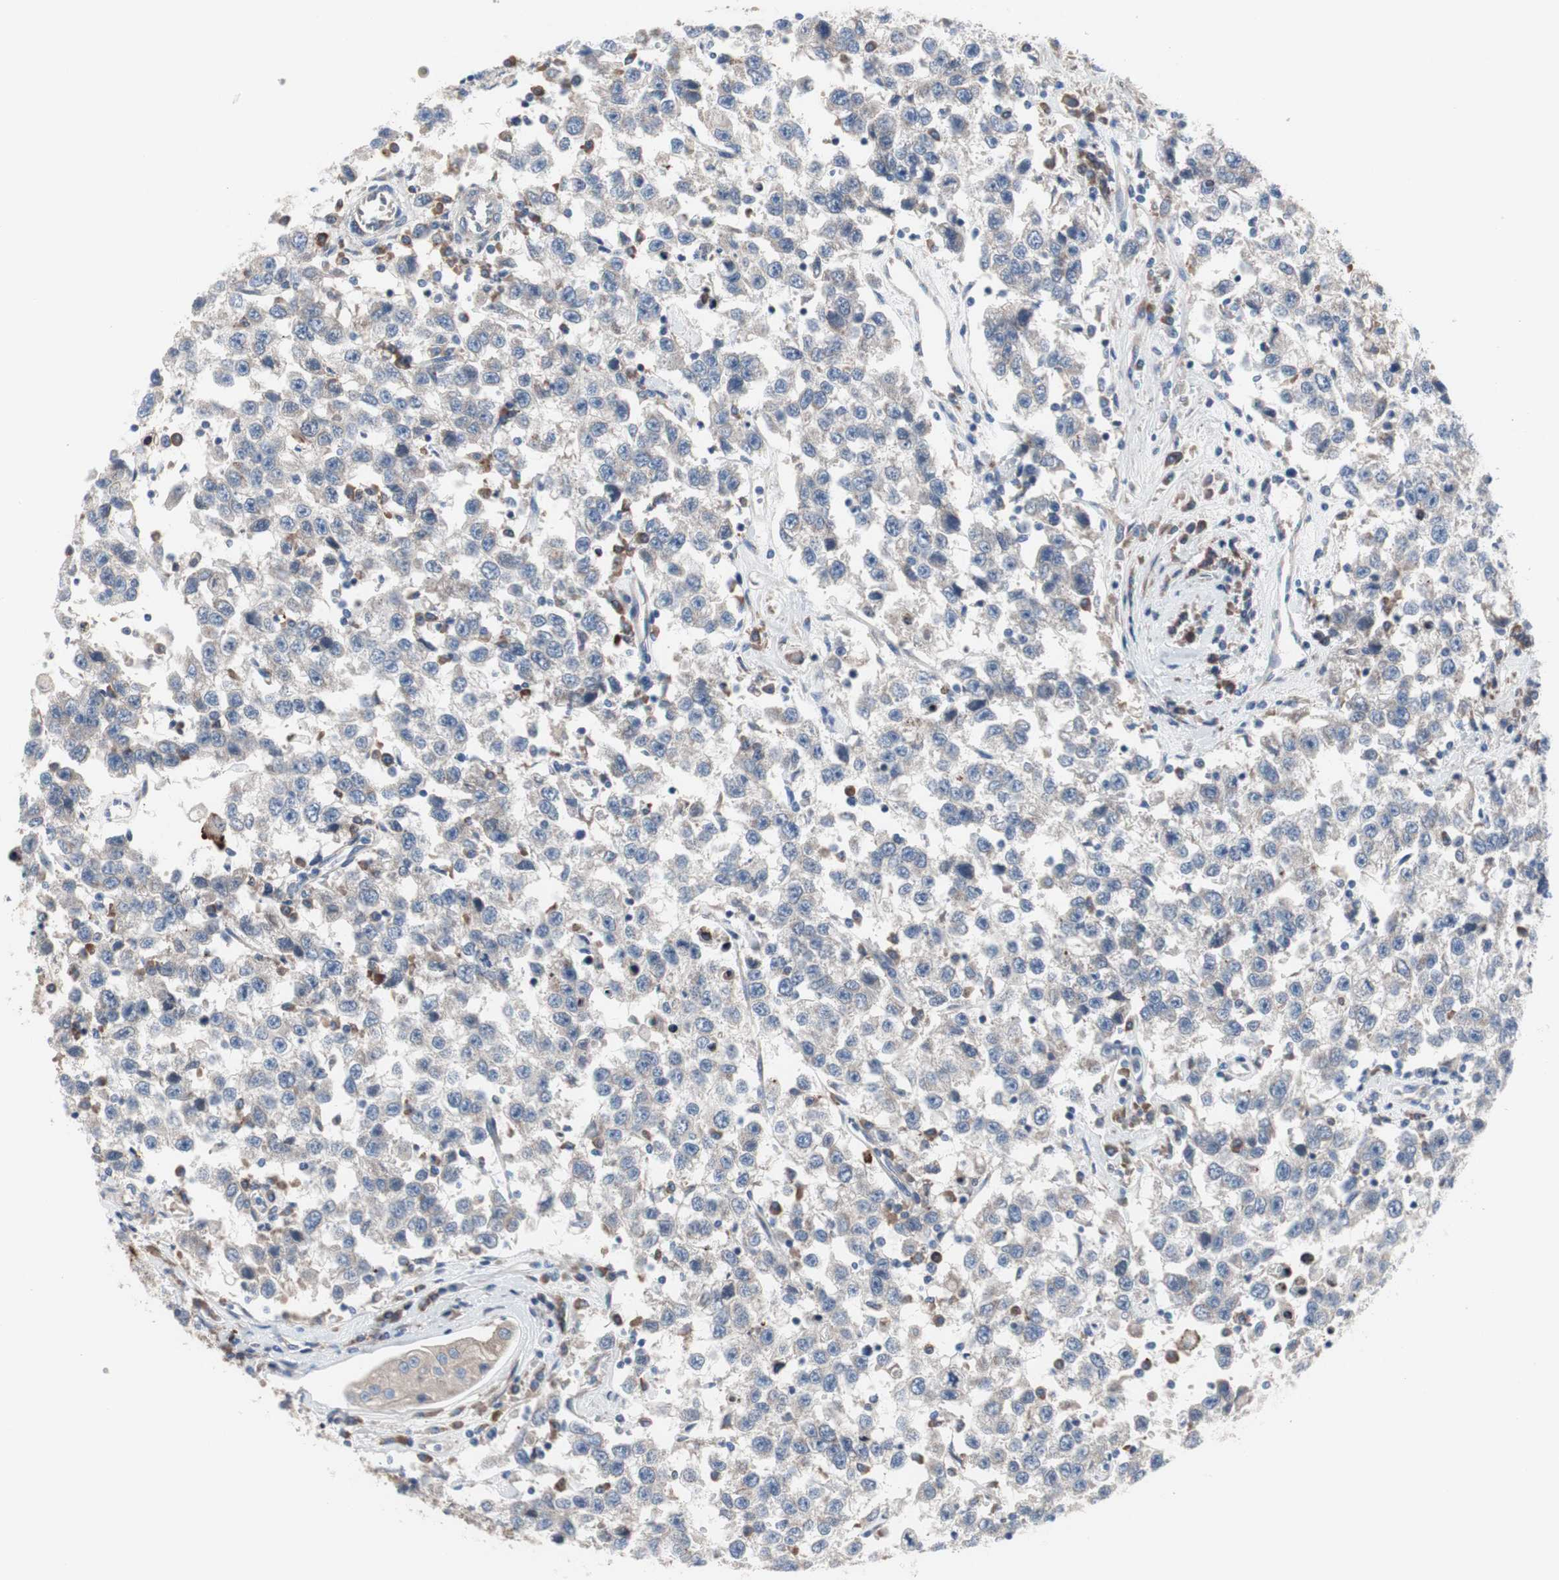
{"staining": {"intensity": "negative", "quantity": "none", "location": "none"}, "tissue": "testis cancer", "cell_type": "Tumor cells", "image_type": "cancer", "snomed": [{"axis": "morphology", "description": "Seminoma, NOS"}, {"axis": "topography", "description": "Testis"}], "caption": "Micrograph shows no protein positivity in tumor cells of testis cancer (seminoma) tissue.", "gene": "KANSL1", "patient": {"sex": "male", "age": 41}}